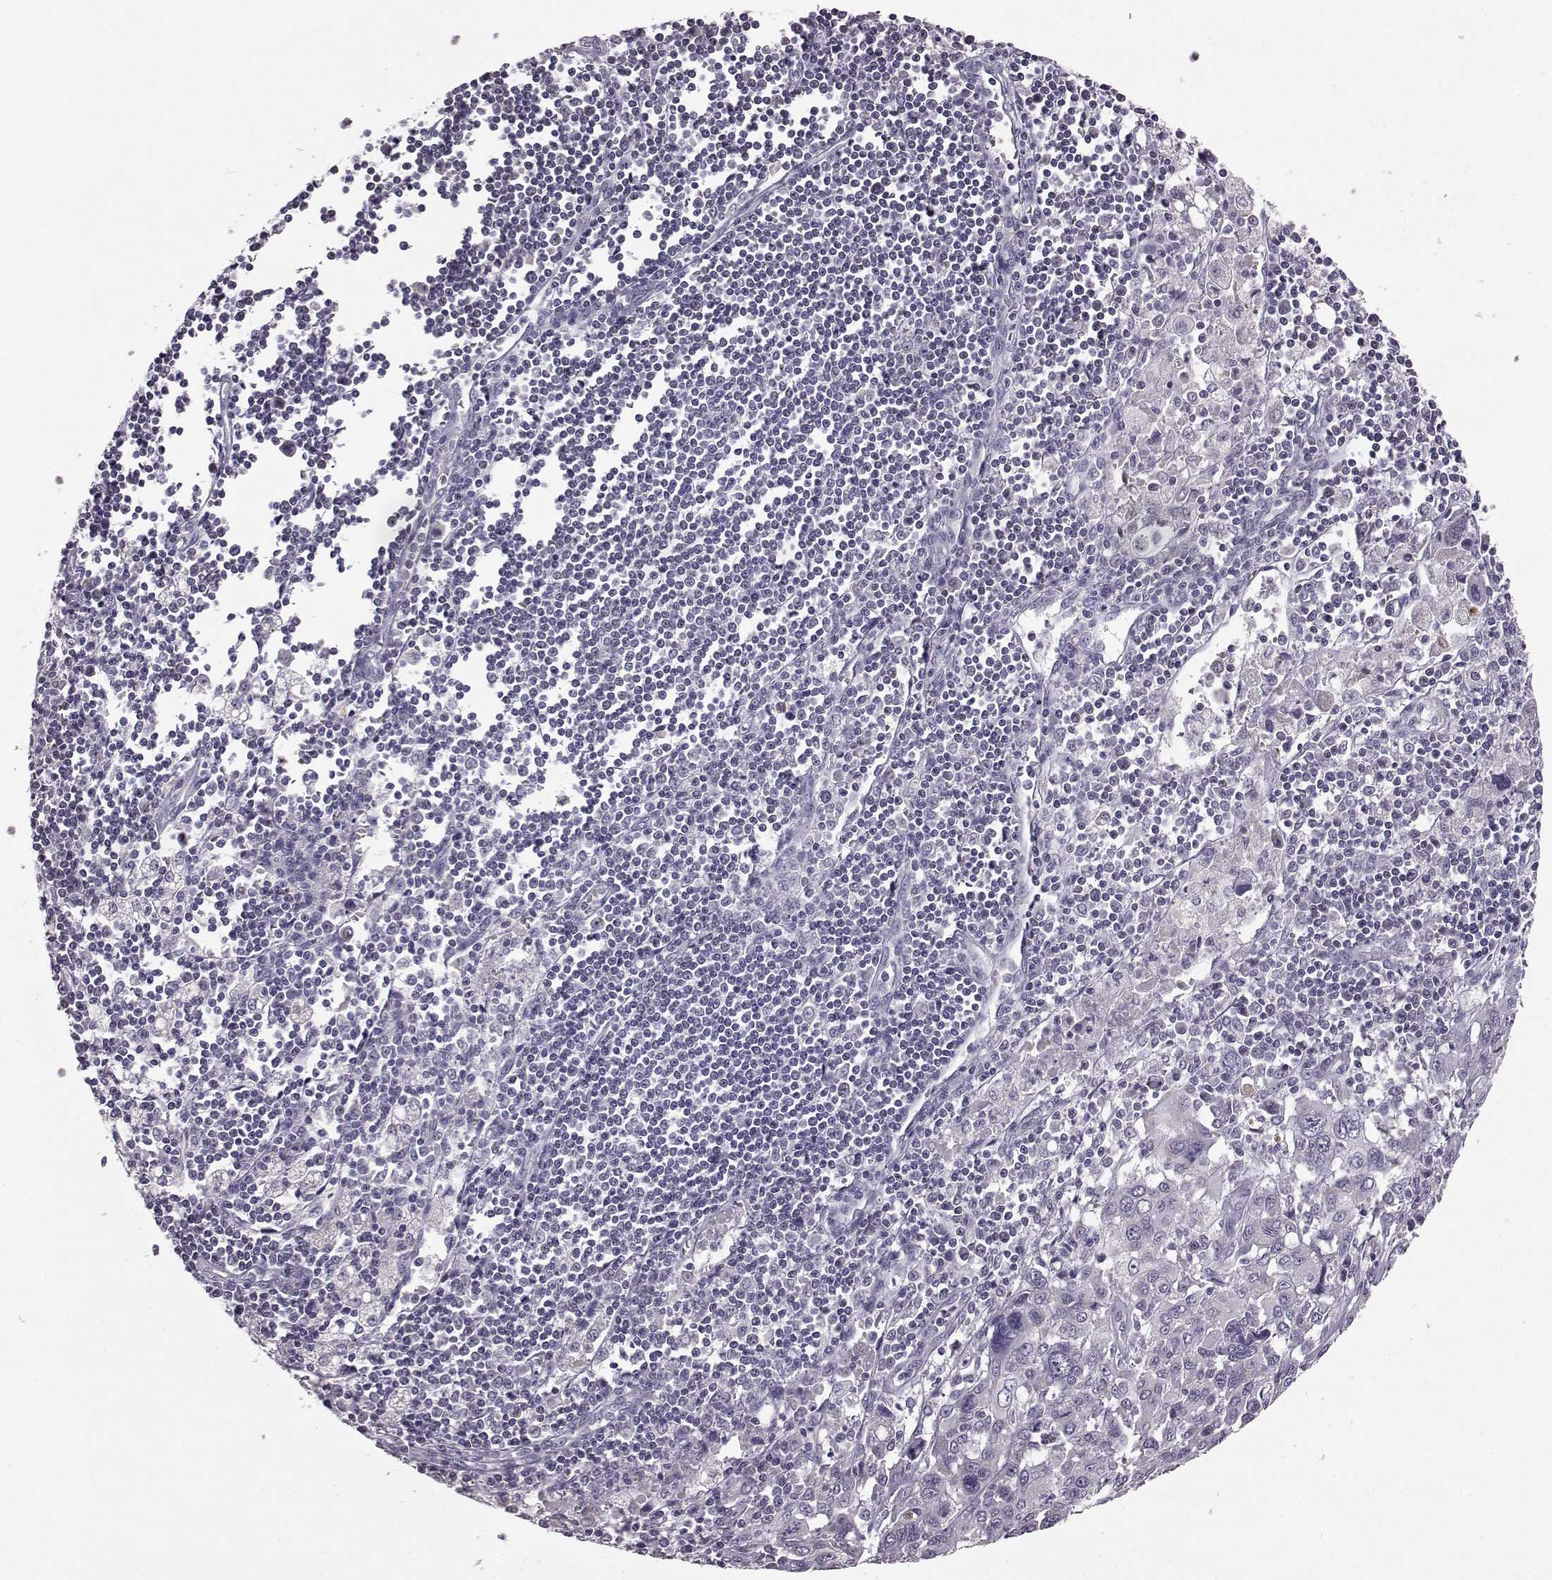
{"staining": {"intensity": "weak", "quantity": "<25%", "location": "cytoplasmic/membranous"}, "tissue": "pancreatic cancer", "cell_type": "Tumor cells", "image_type": "cancer", "snomed": [{"axis": "morphology", "description": "Adenocarcinoma, NOS"}, {"axis": "topography", "description": "Pancreas"}], "caption": "Protein analysis of pancreatic cancer (adenocarcinoma) reveals no significant staining in tumor cells.", "gene": "ALDH3A1", "patient": {"sex": "male", "age": 47}}